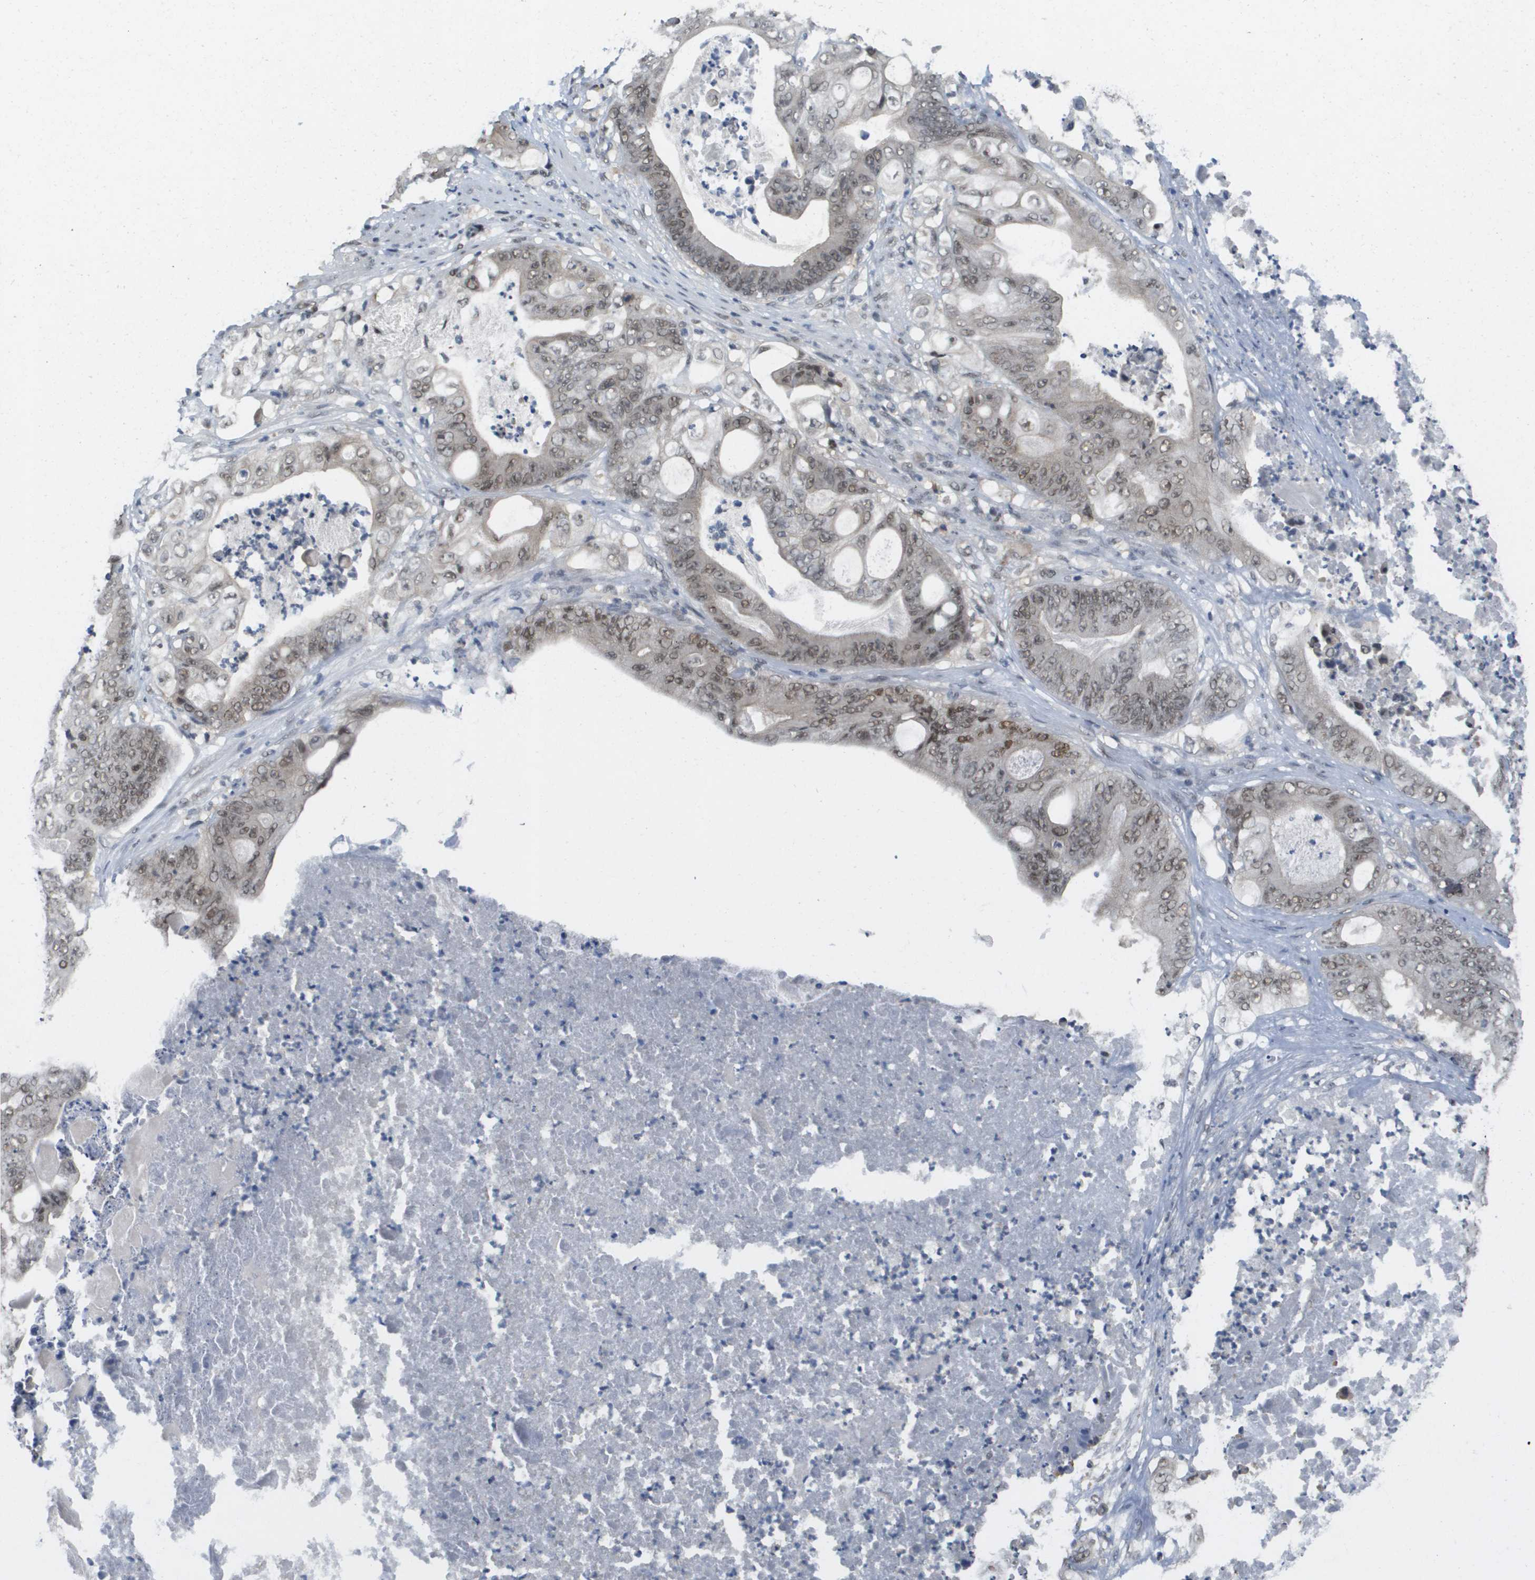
{"staining": {"intensity": "moderate", "quantity": ">75%", "location": "nuclear"}, "tissue": "stomach cancer", "cell_type": "Tumor cells", "image_type": "cancer", "snomed": [{"axis": "morphology", "description": "Adenocarcinoma, NOS"}, {"axis": "topography", "description": "Stomach"}], "caption": "Immunohistochemistry (IHC) photomicrograph of human stomach cancer stained for a protein (brown), which shows medium levels of moderate nuclear staining in about >75% of tumor cells.", "gene": "ISY1", "patient": {"sex": "female", "age": 73}}